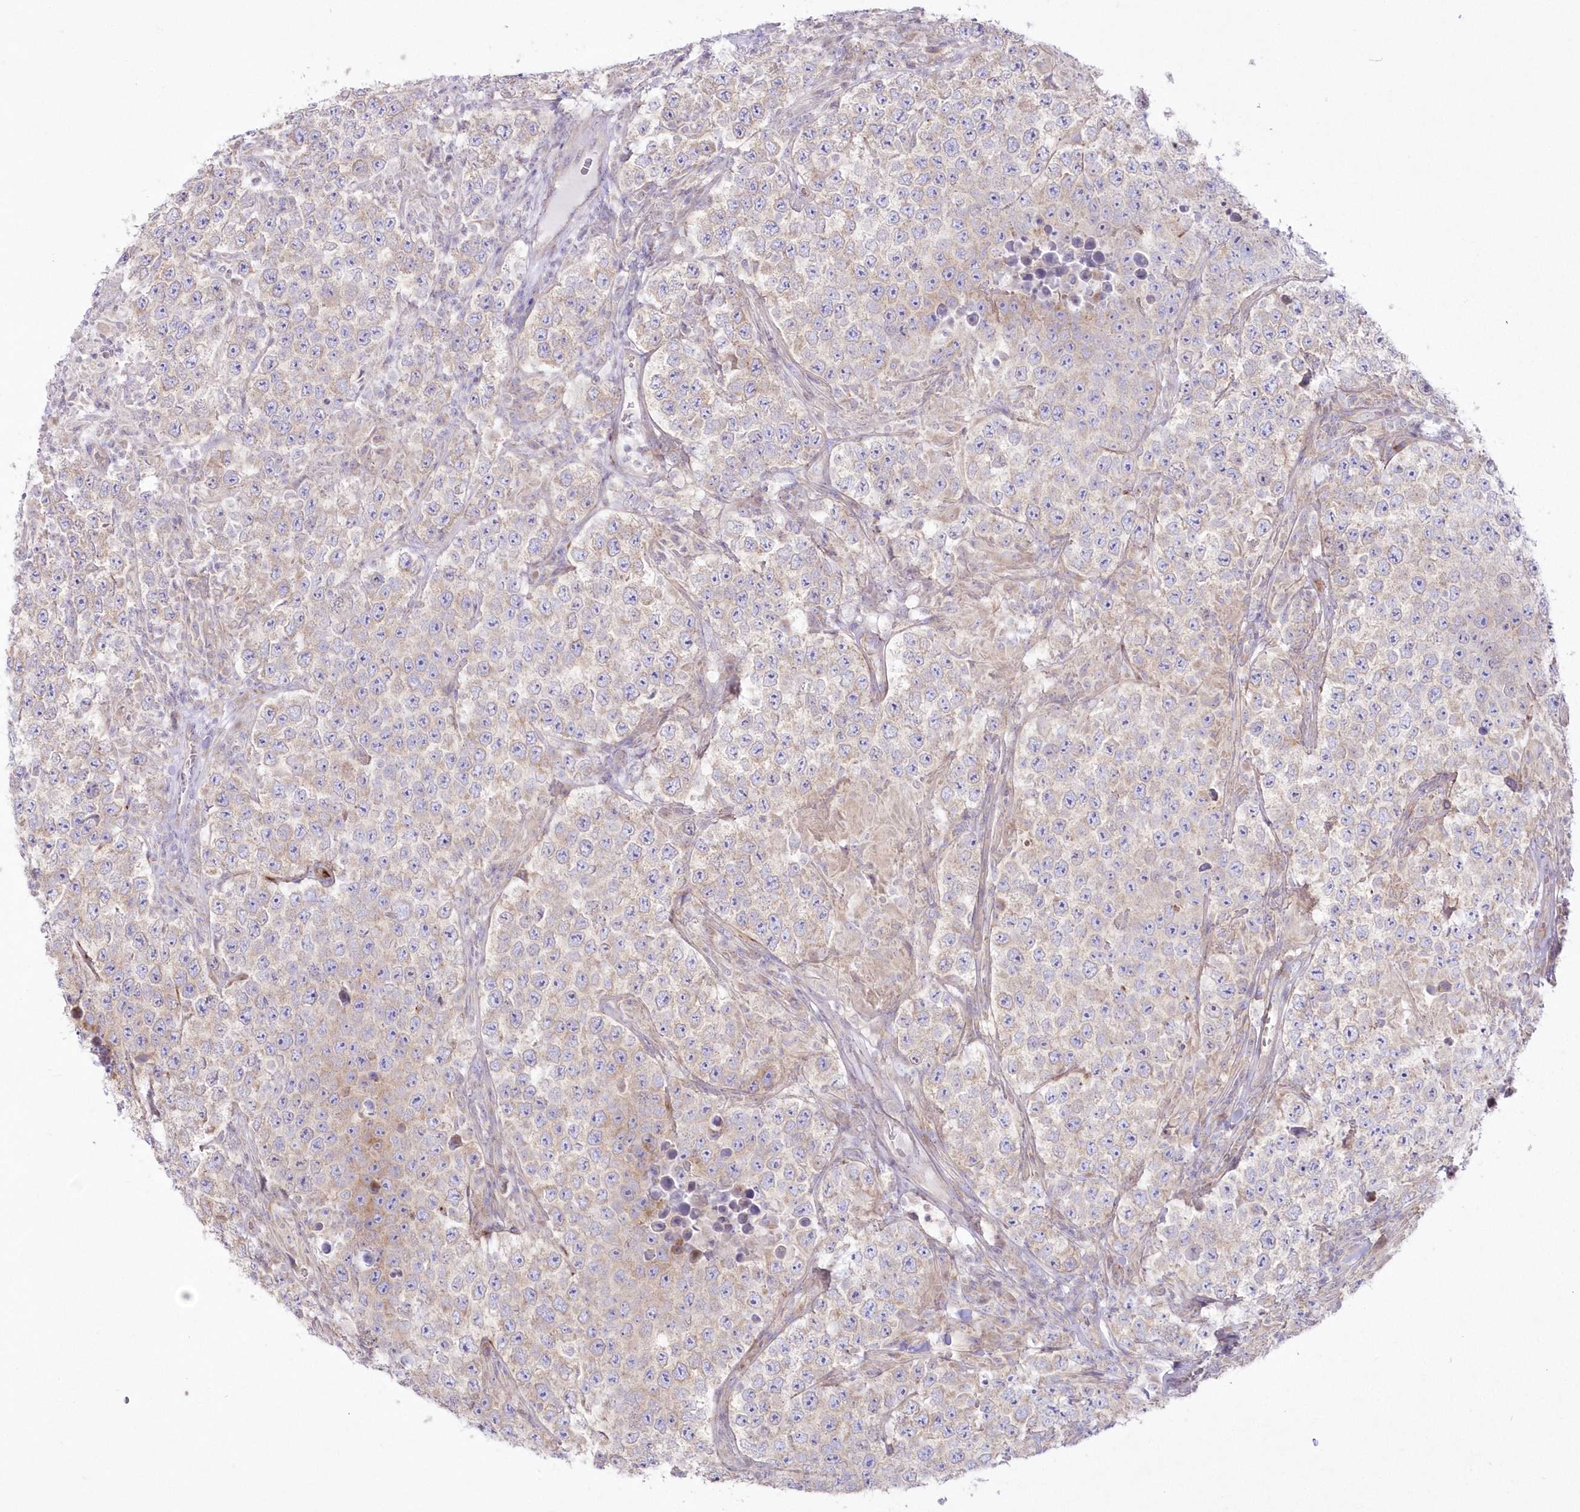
{"staining": {"intensity": "negative", "quantity": "none", "location": "none"}, "tissue": "testis cancer", "cell_type": "Tumor cells", "image_type": "cancer", "snomed": [{"axis": "morphology", "description": "Normal tissue, NOS"}, {"axis": "morphology", "description": "Urothelial carcinoma, High grade"}, {"axis": "morphology", "description": "Seminoma, NOS"}, {"axis": "morphology", "description": "Carcinoma, Embryonal, NOS"}, {"axis": "topography", "description": "Urinary bladder"}, {"axis": "topography", "description": "Testis"}], "caption": "DAB (3,3'-diaminobenzidine) immunohistochemical staining of testis cancer (seminoma) displays no significant expression in tumor cells.", "gene": "ZNF843", "patient": {"sex": "male", "age": 41}}